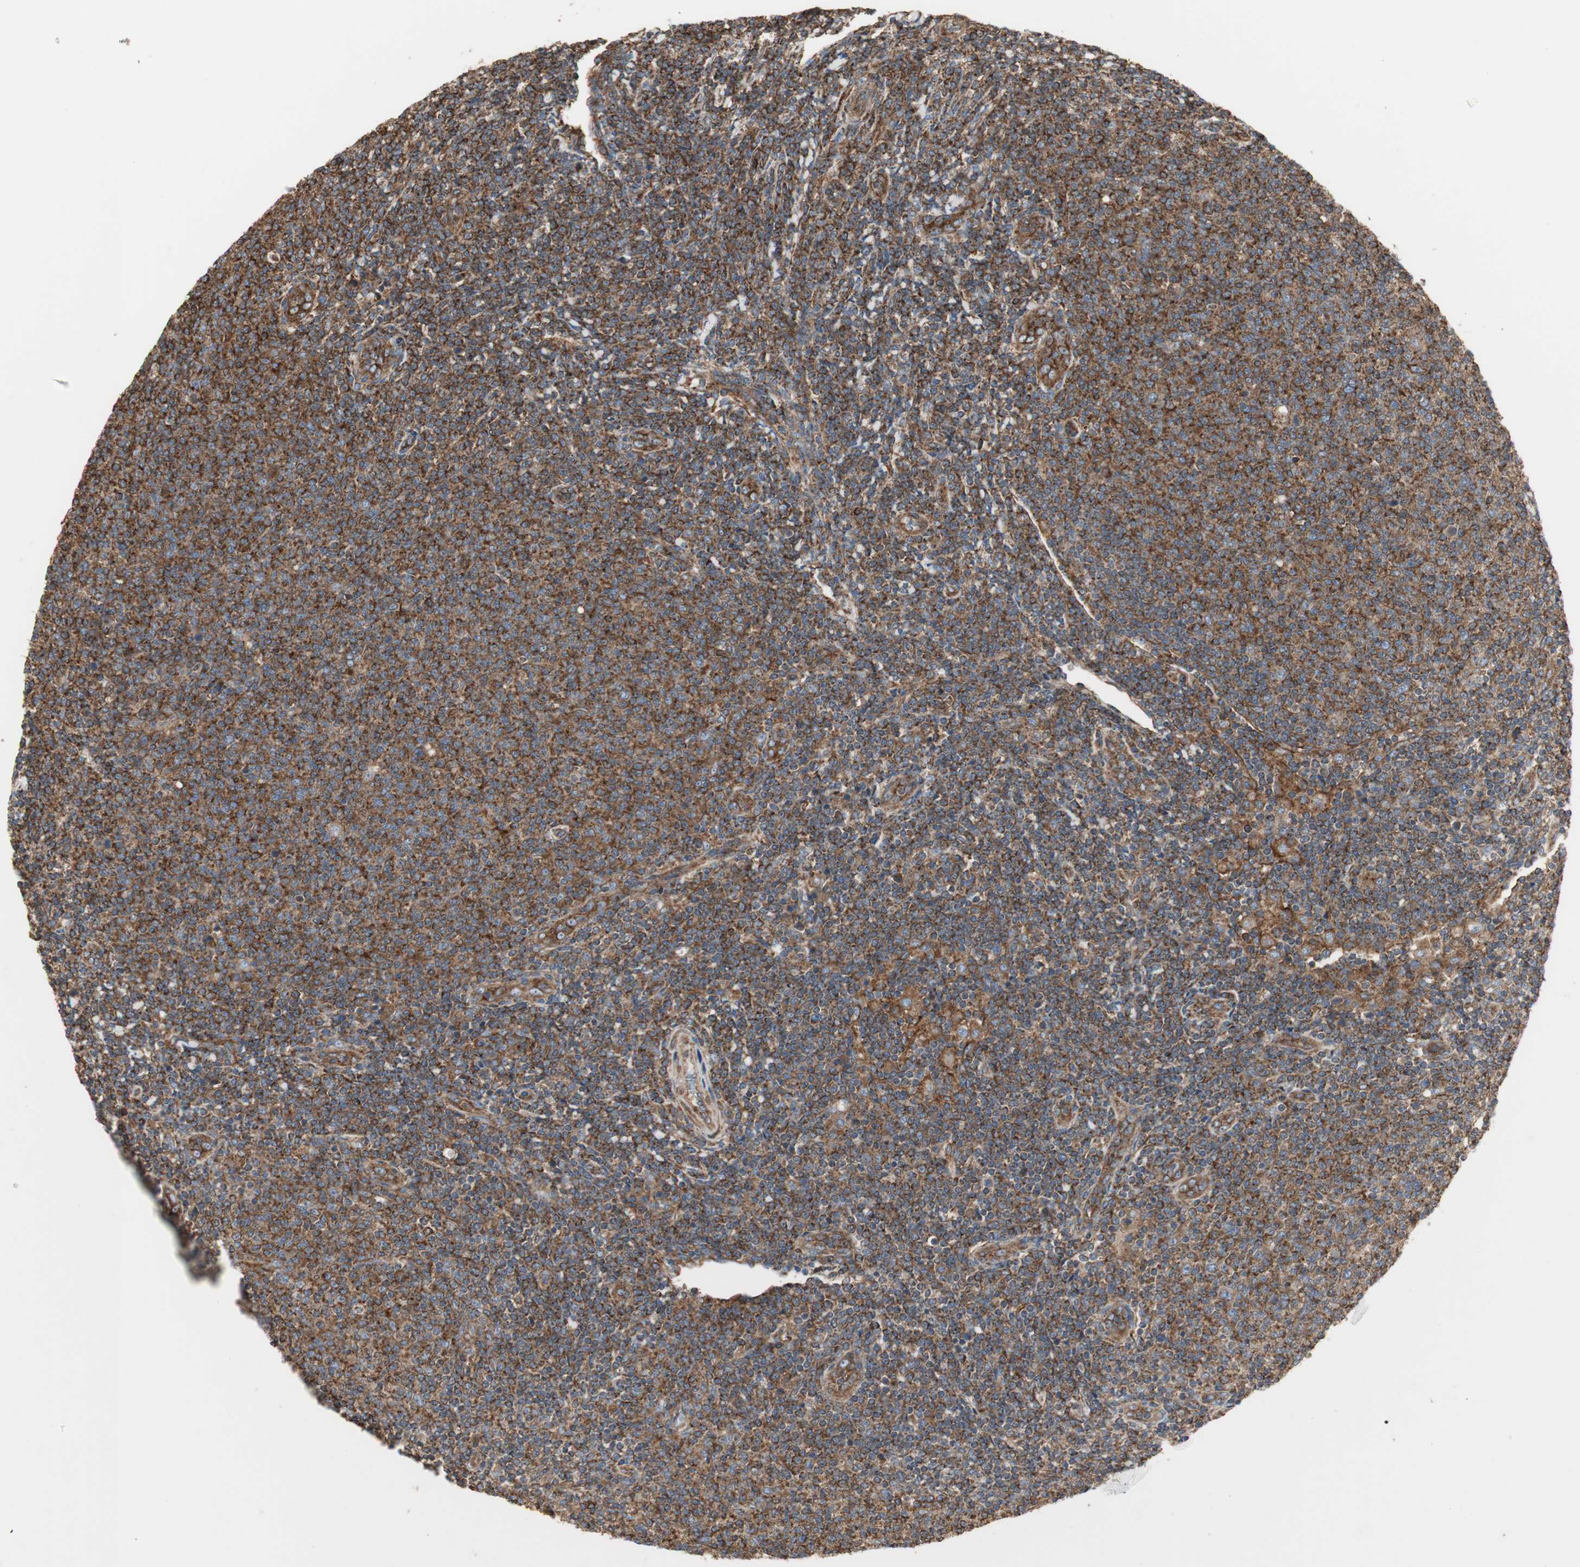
{"staining": {"intensity": "strong", "quantity": ">75%", "location": "cytoplasmic/membranous"}, "tissue": "lymphoma", "cell_type": "Tumor cells", "image_type": "cancer", "snomed": [{"axis": "morphology", "description": "Malignant lymphoma, non-Hodgkin's type, Low grade"}, {"axis": "topography", "description": "Lymph node"}], "caption": "High-magnification brightfield microscopy of lymphoma stained with DAB (3,3'-diaminobenzidine) (brown) and counterstained with hematoxylin (blue). tumor cells exhibit strong cytoplasmic/membranous staining is seen in about>75% of cells.", "gene": "H6PD", "patient": {"sex": "male", "age": 66}}